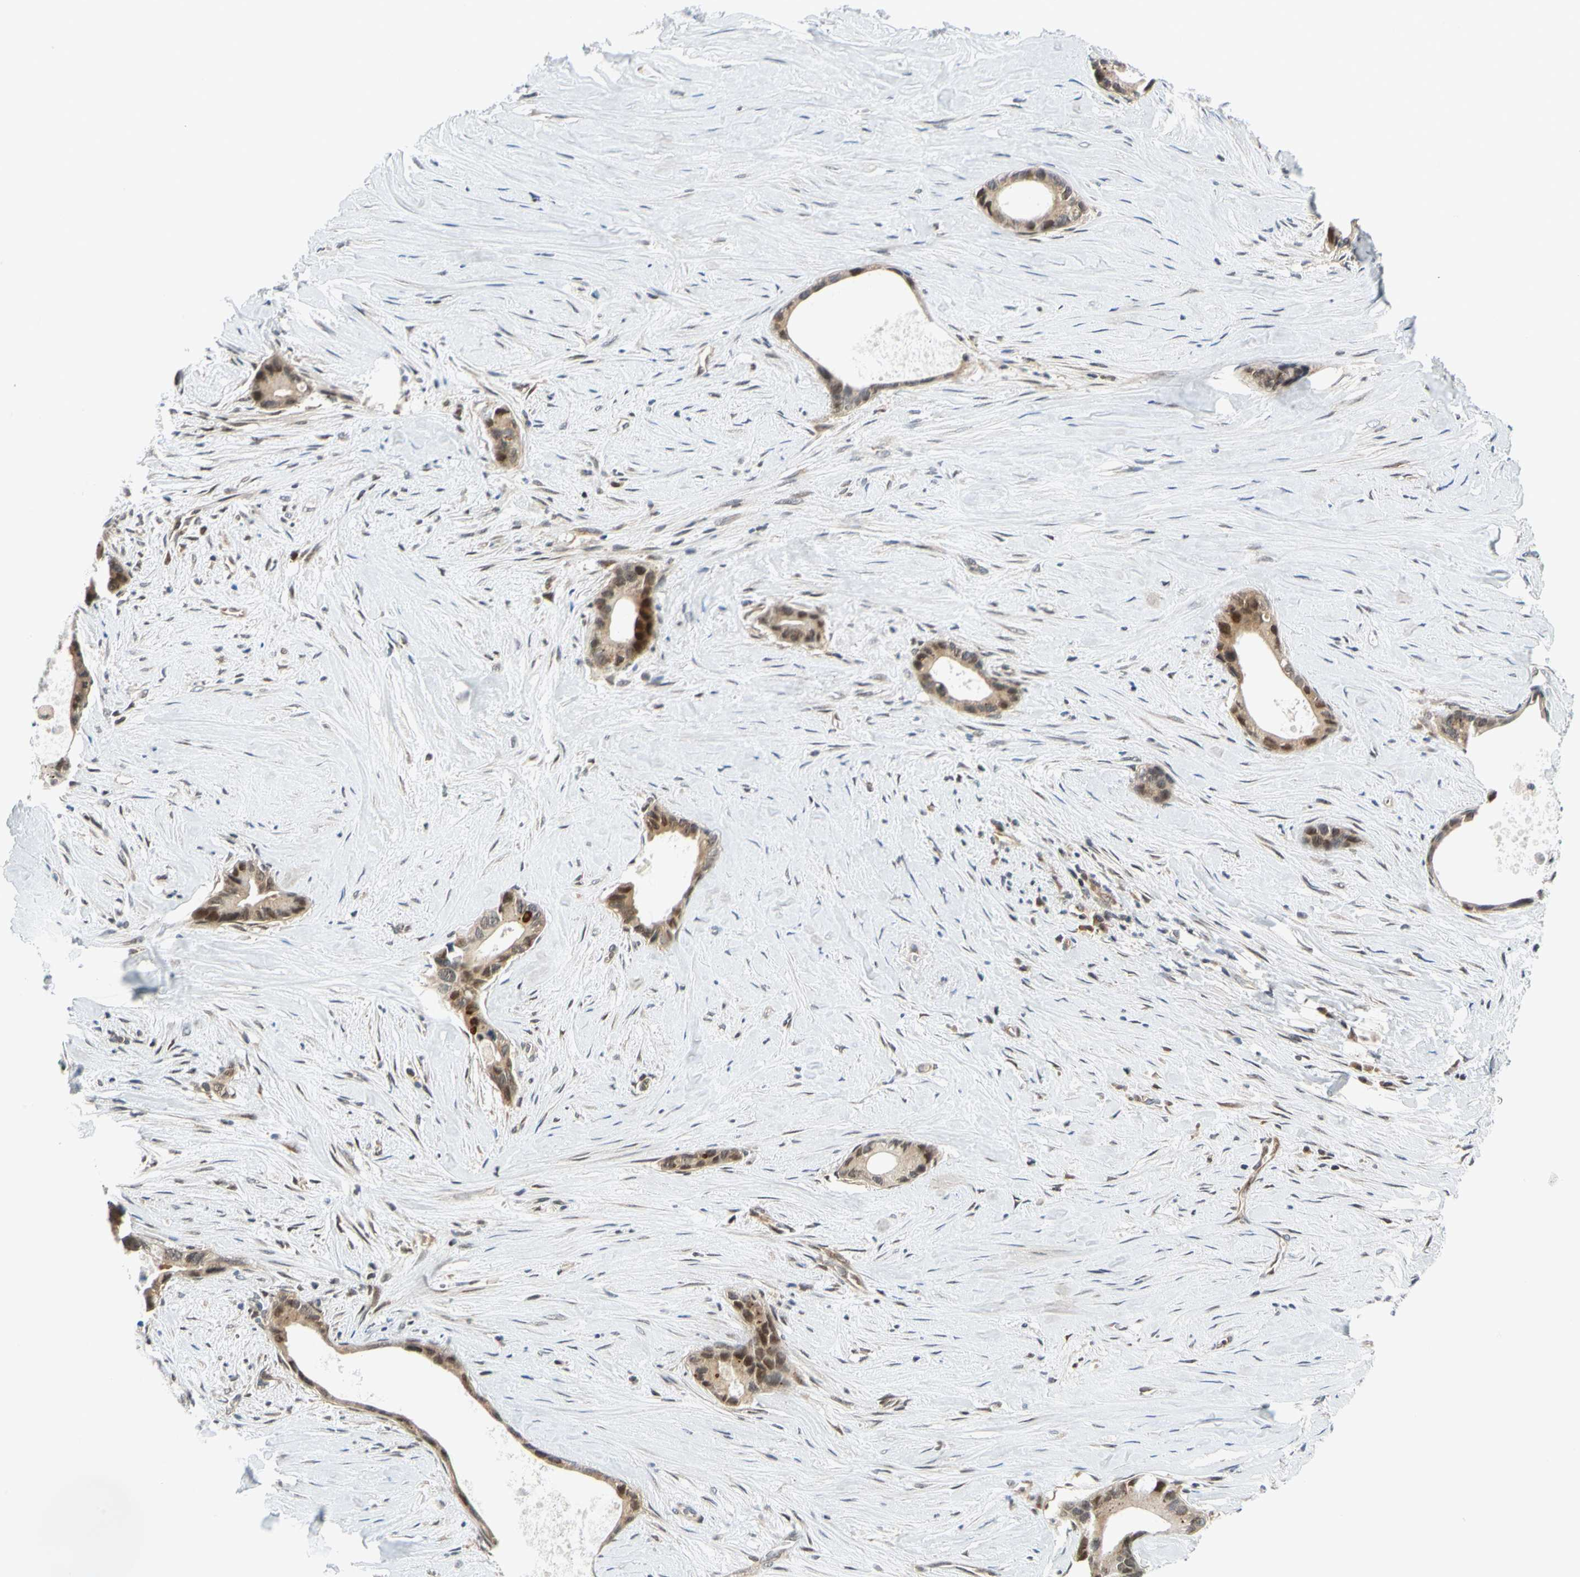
{"staining": {"intensity": "strong", "quantity": ">75%", "location": "cytoplasmic/membranous,nuclear"}, "tissue": "liver cancer", "cell_type": "Tumor cells", "image_type": "cancer", "snomed": [{"axis": "morphology", "description": "Cholangiocarcinoma"}, {"axis": "topography", "description": "Liver"}], "caption": "Strong cytoplasmic/membranous and nuclear protein expression is appreciated in approximately >75% of tumor cells in liver cancer.", "gene": "MAPK9", "patient": {"sex": "female", "age": 55}}